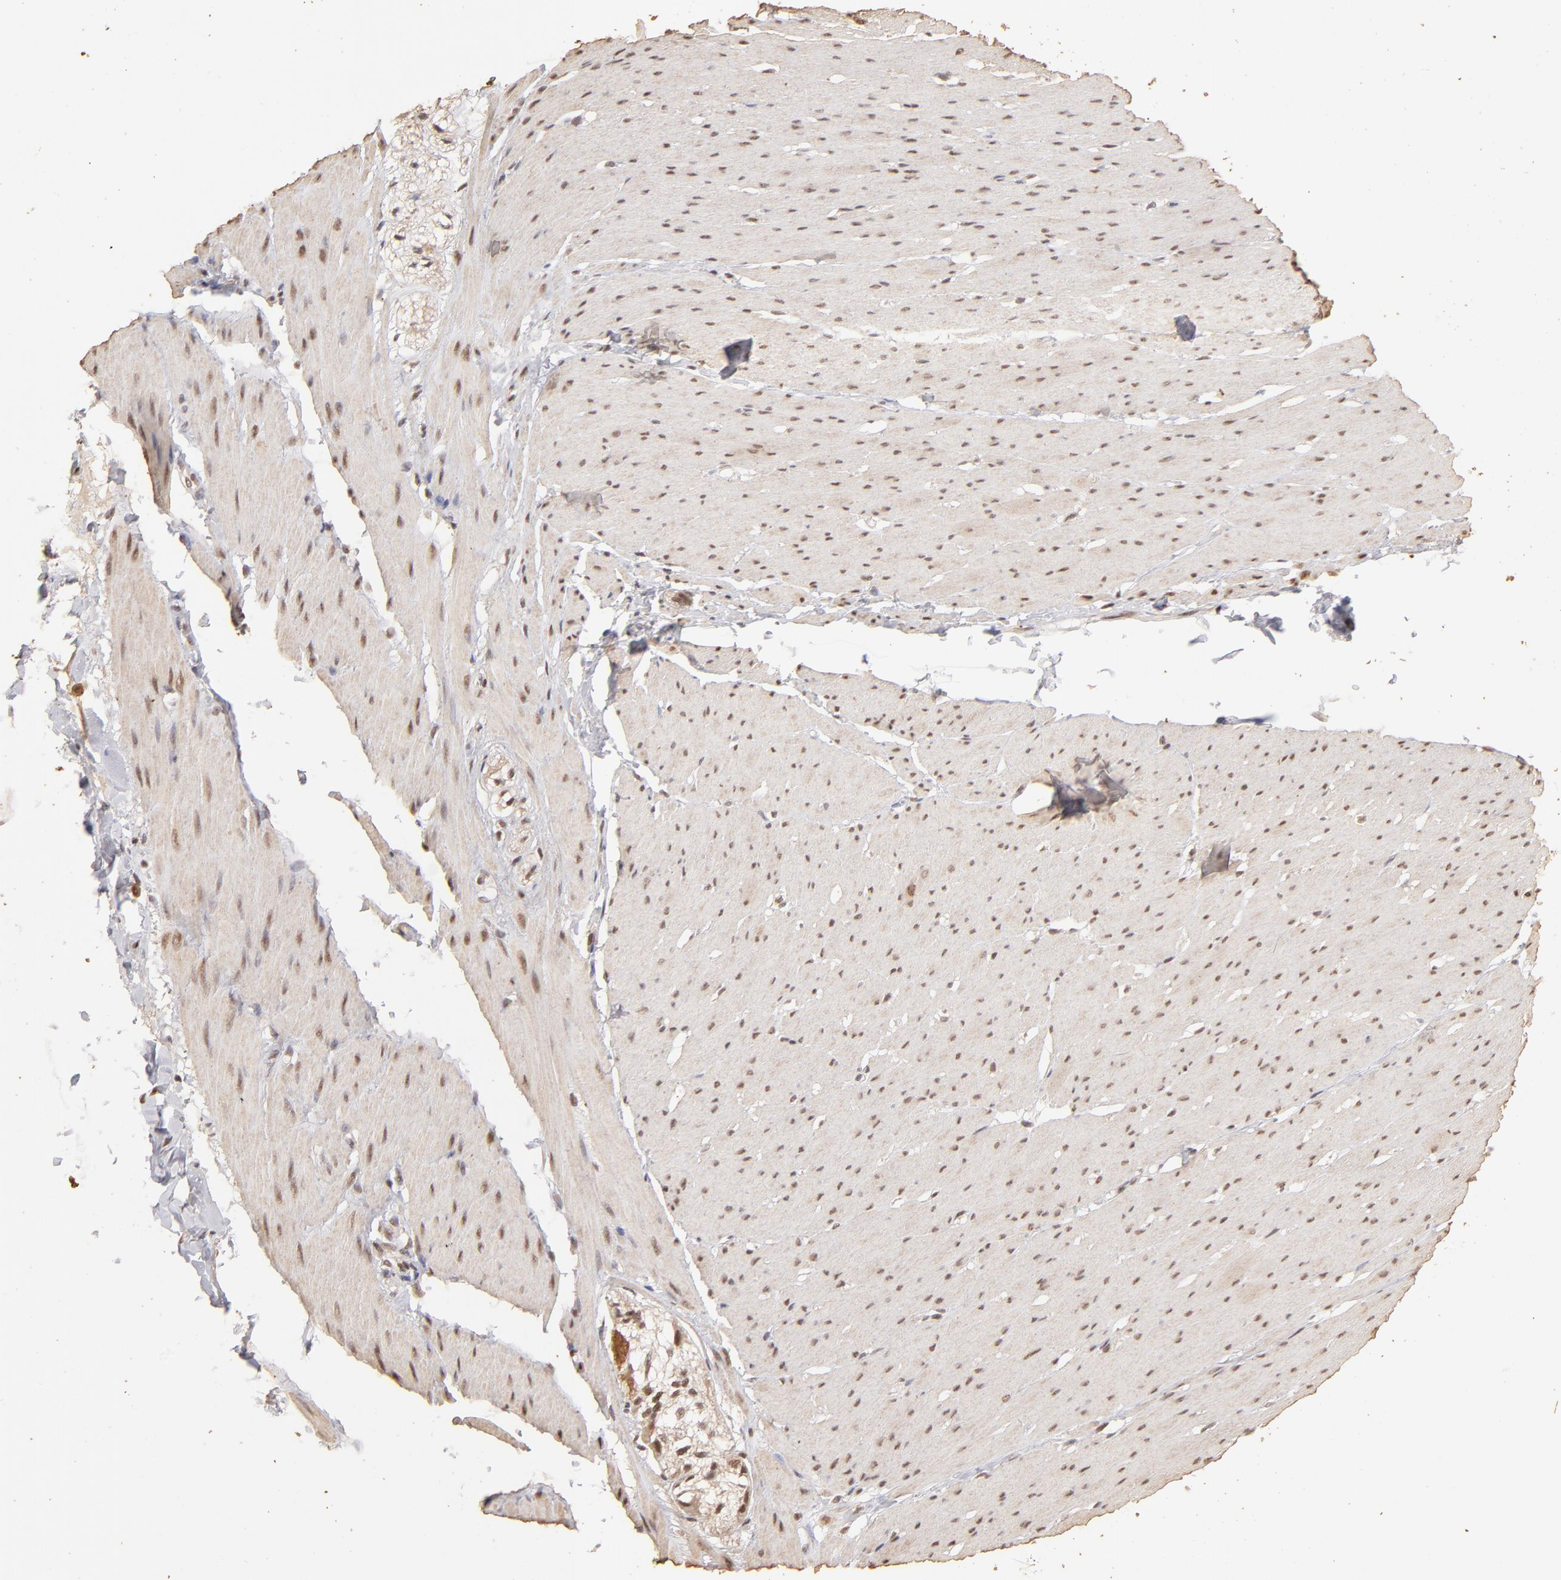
{"staining": {"intensity": "weak", "quantity": ">75%", "location": "cytoplasmic/membranous,nuclear"}, "tissue": "smooth muscle", "cell_type": "Smooth muscle cells", "image_type": "normal", "snomed": [{"axis": "morphology", "description": "Normal tissue, NOS"}, {"axis": "topography", "description": "Smooth muscle"}, {"axis": "topography", "description": "Colon"}], "caption": "An IHC photomicrograph of benign tissue is shown. Protein staining in brown shows weak cytoplasmic/membranous,nuclear positivity in smooth muscle within smooth muscle cells. (DAB IHC, brown staining for protein, blue staining for nuclei).", "gene": "CLOCK", "patient": {"sex": "male", "age": 67}}